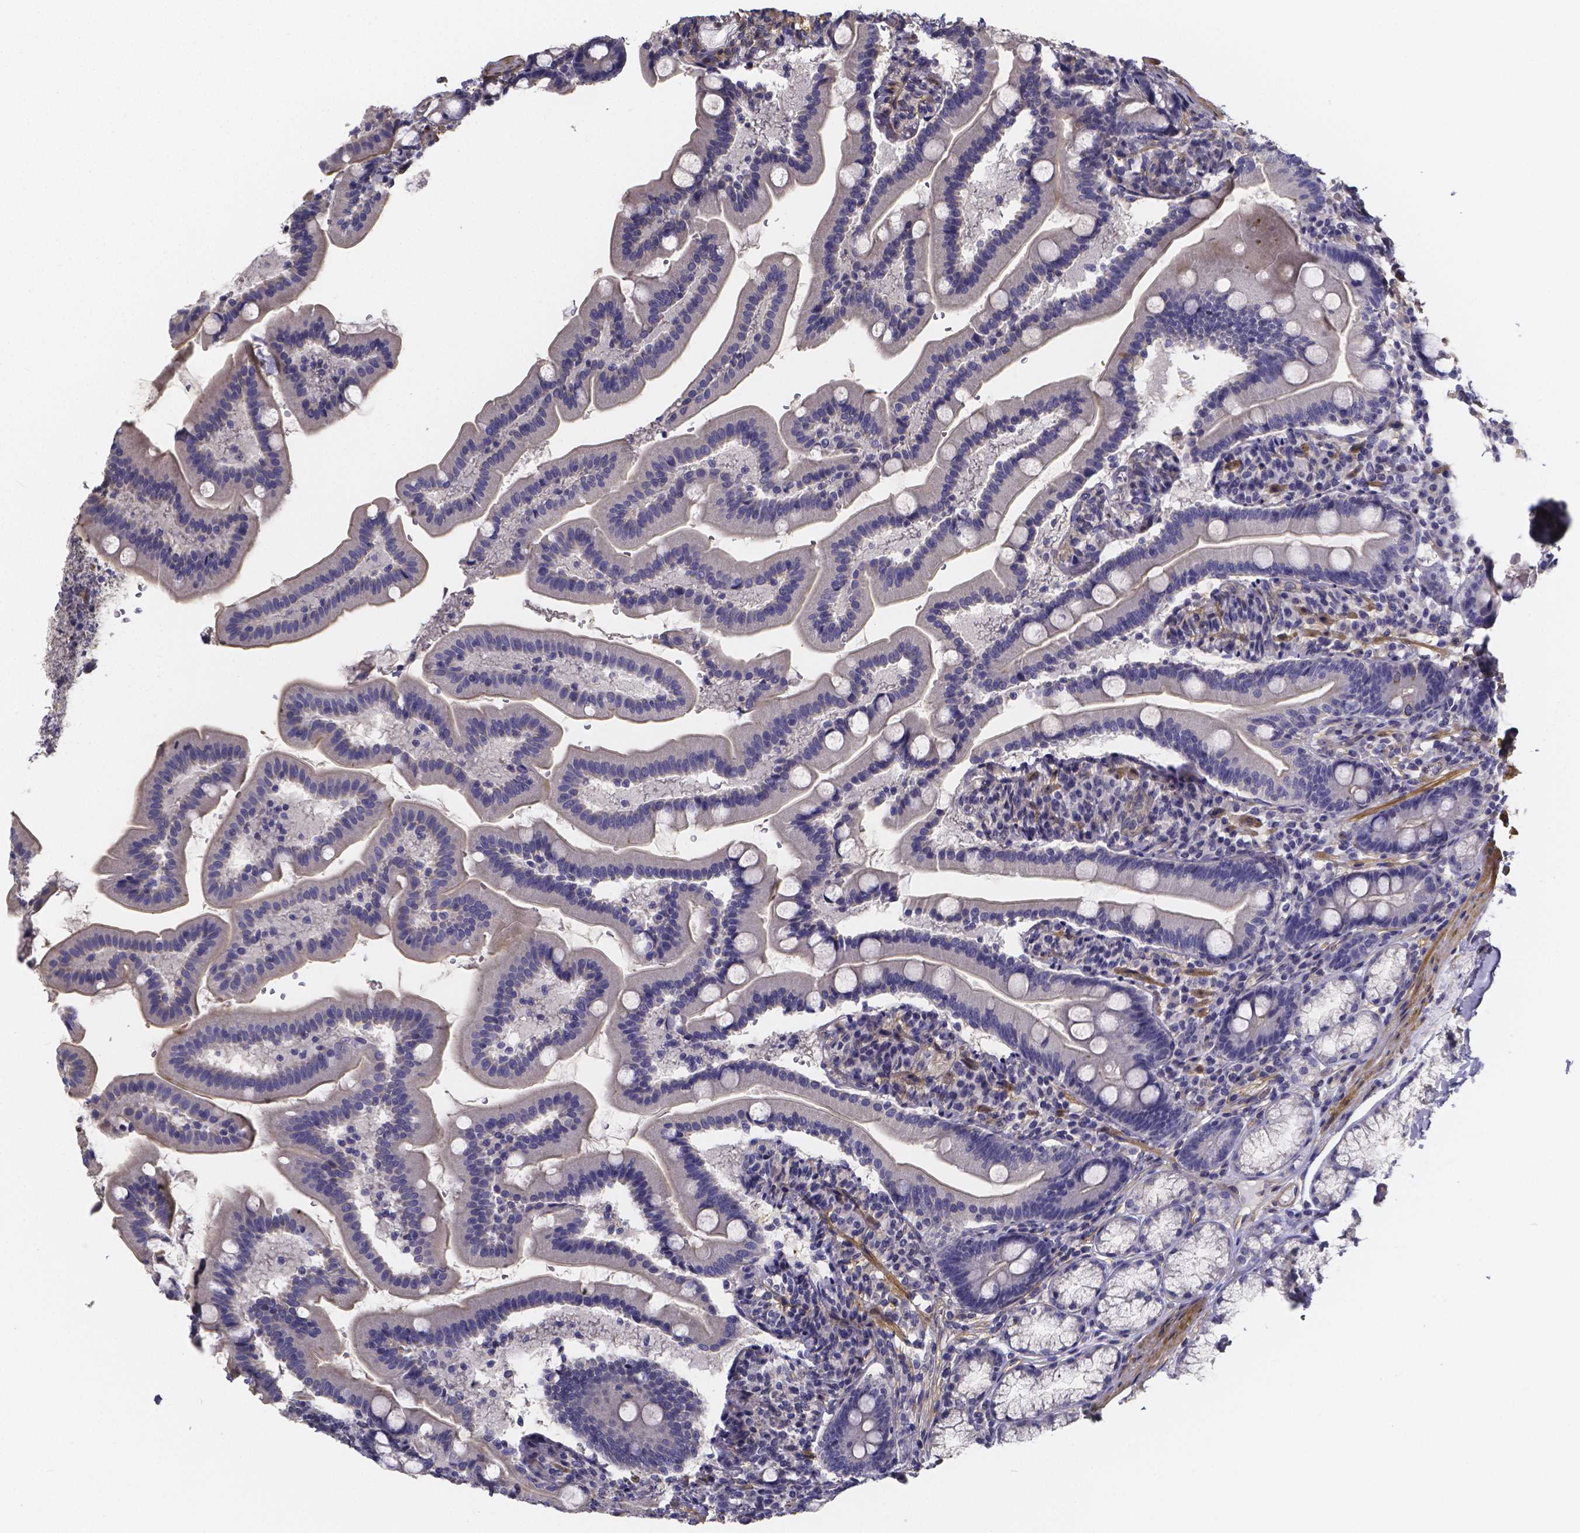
{"staining": {"intensity": "negative", "quantity": "none", "location": "none"}, "tissue": "duodenum", "cell_type": "Glandular cells", "image_type": "normal", "snomed": [{"axis": "morphology", "description": "Normal tissue, NOS"}, {"axis": "topography", "description": "Duodenum"}], "caption": "Human duodenum stained for a protein using IHC demonstrates no staining in glandular cells.", "gene": "RERG", "patient": {"sex": "female", "age": 67}}